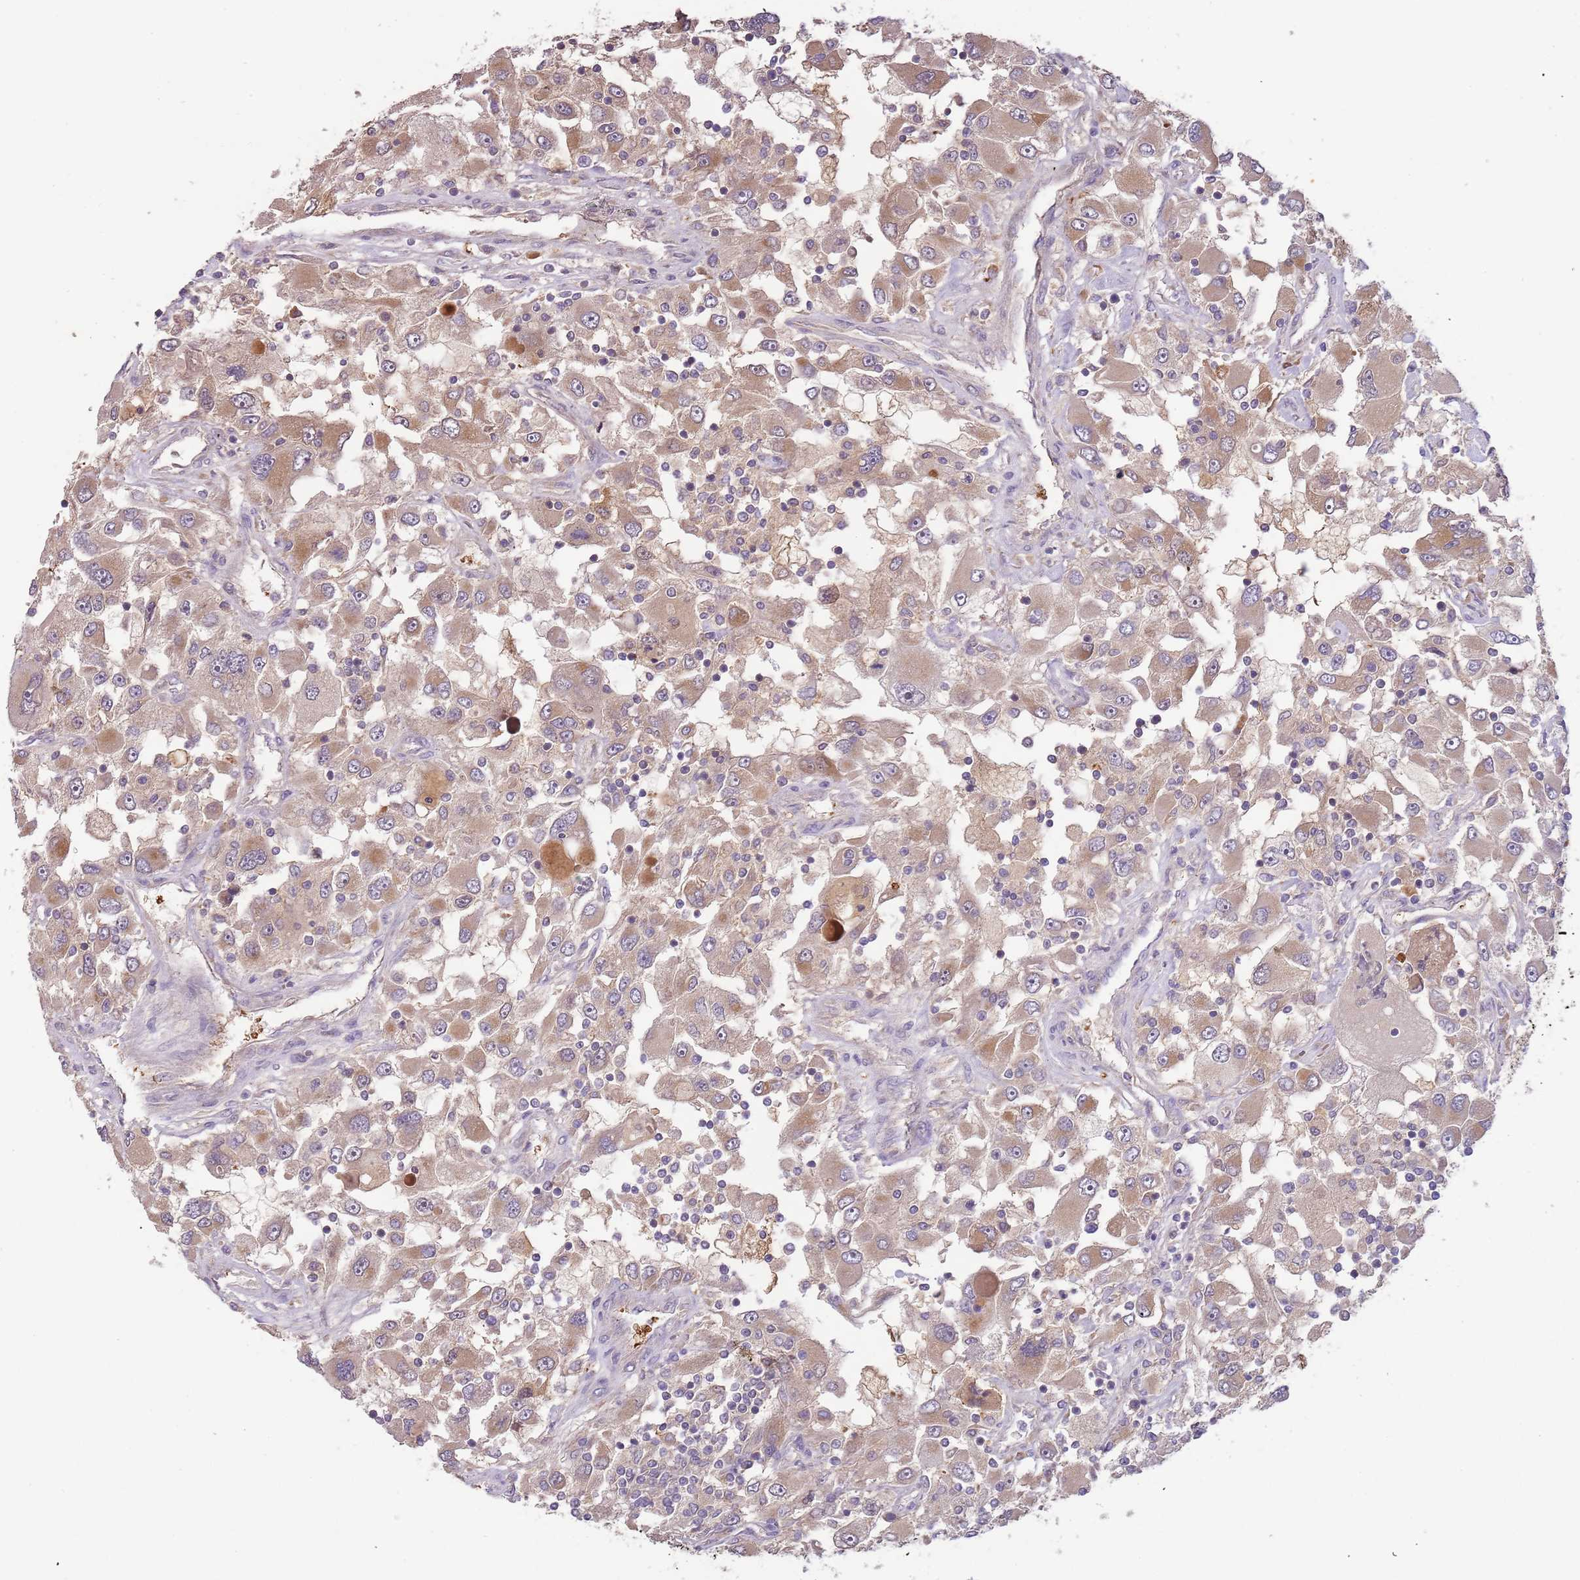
{"staining": {"intensity": "moderate", "quantity": ">75%", "location": "cytoplasmic/membranous"}, "tissue": "renal cancer", "cell_type": "Tumor cells", "image_type": "cancer", "snomed": [{"axis": "morphology", "description": "Adenocarcinoma, NOS"}, {"axis": "topography", "description": "Kidney"}], "caption": "Immunohistochemistry (DAB (3,3'-diaminobenzidine)) staining of renal cancer (adenocarcinoma) shows moderate cytoplasmic/membranous protein staining in approximately >75% of tumor cells. Nuclei are stained in blue.", "gene": "FECH", "patient": {"sex": "female", "age": 52}}